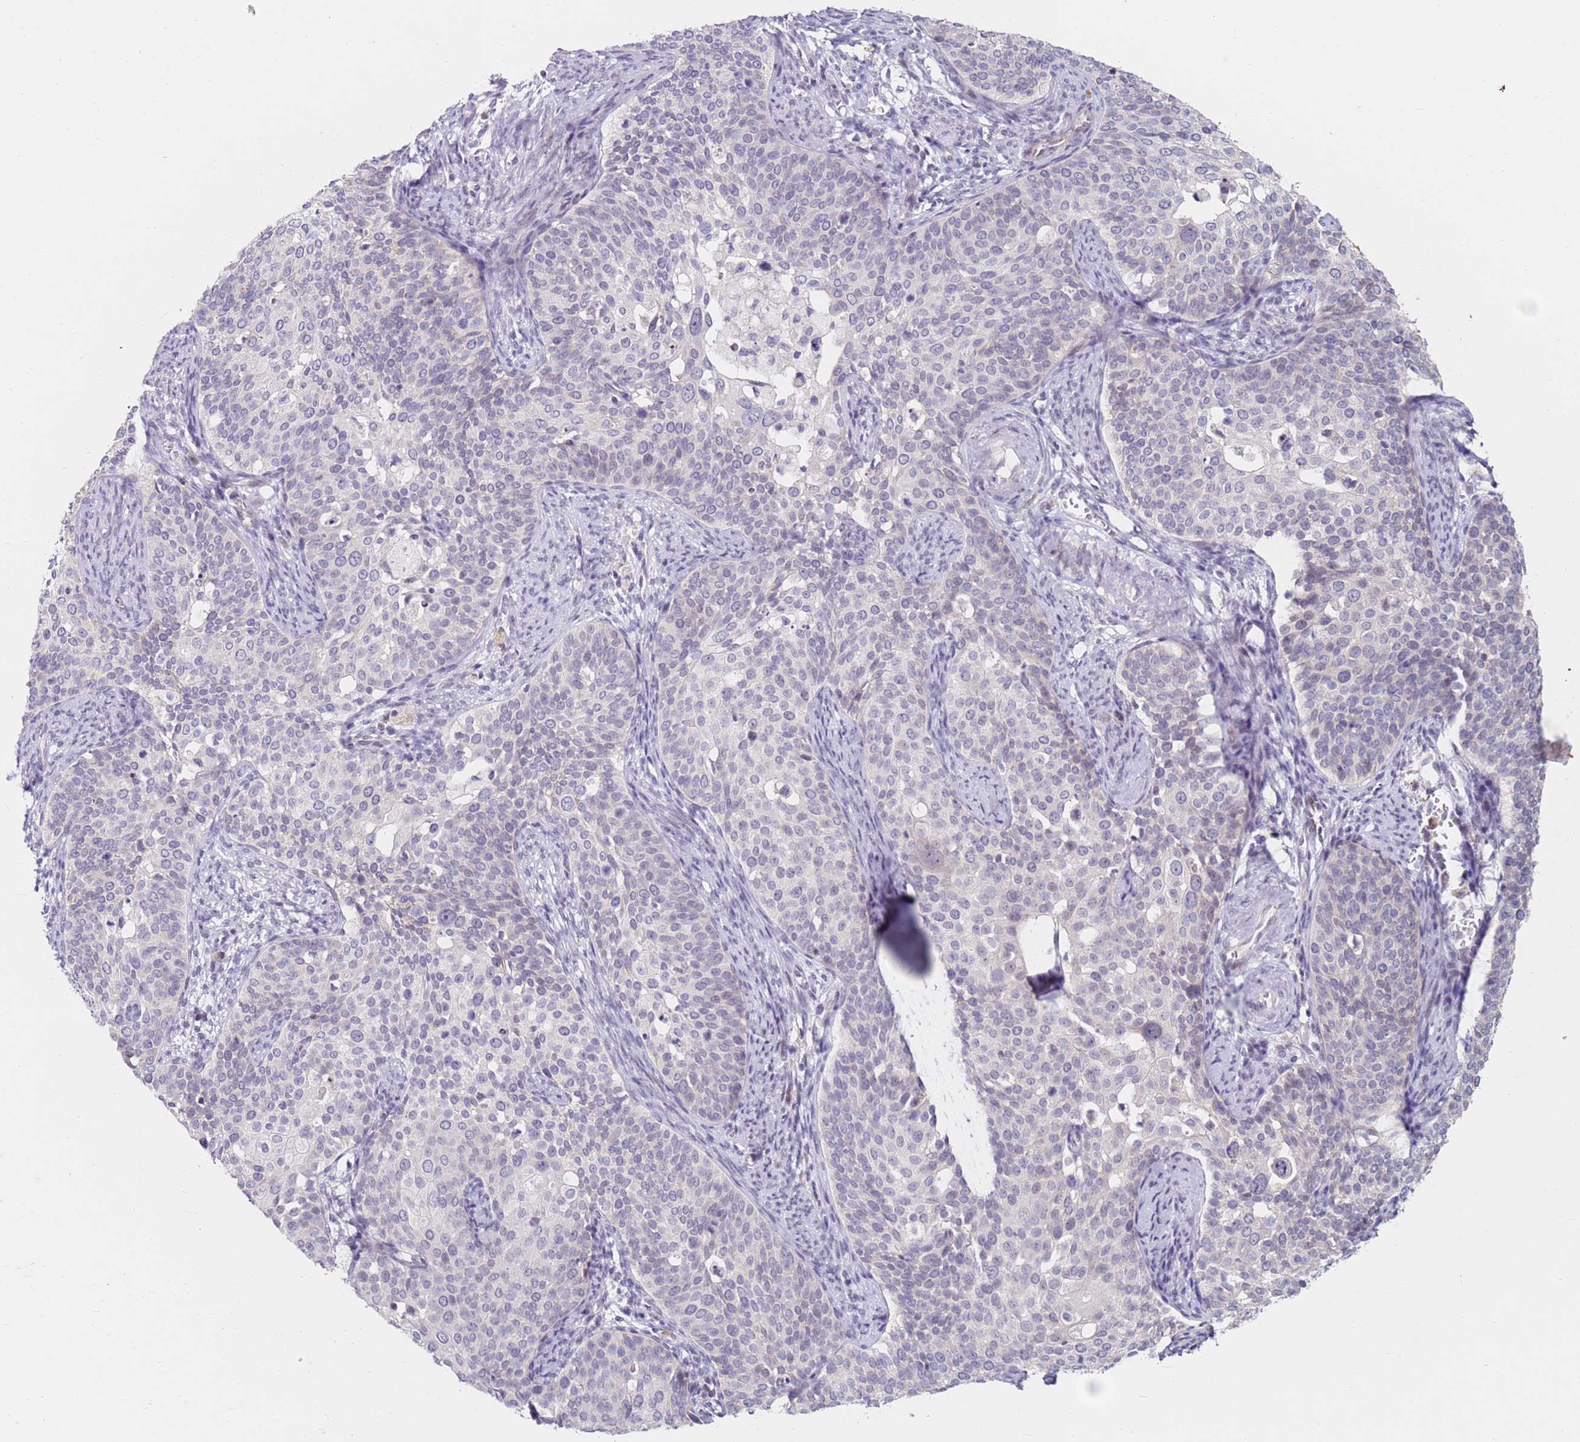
{"staining": {"intensity": "negative", "quantity": "none", "location": "none"}, "tissue": "cervical cancer", "cell_type": "Tumor cells", "image_type": "cancer", "snomed": [{"axis": "morphology", "description": "Squamous cell carcinoma, NOS"}, {"axis": "topography", "description": "Cervix"}], "caption": "Immunohistochemical staining of human cervical squamous cell carcinoma demonstrates no significant staining in tumor cells.", "gene": "RARS2", "patient": {"sex": "female", "age": 44}}